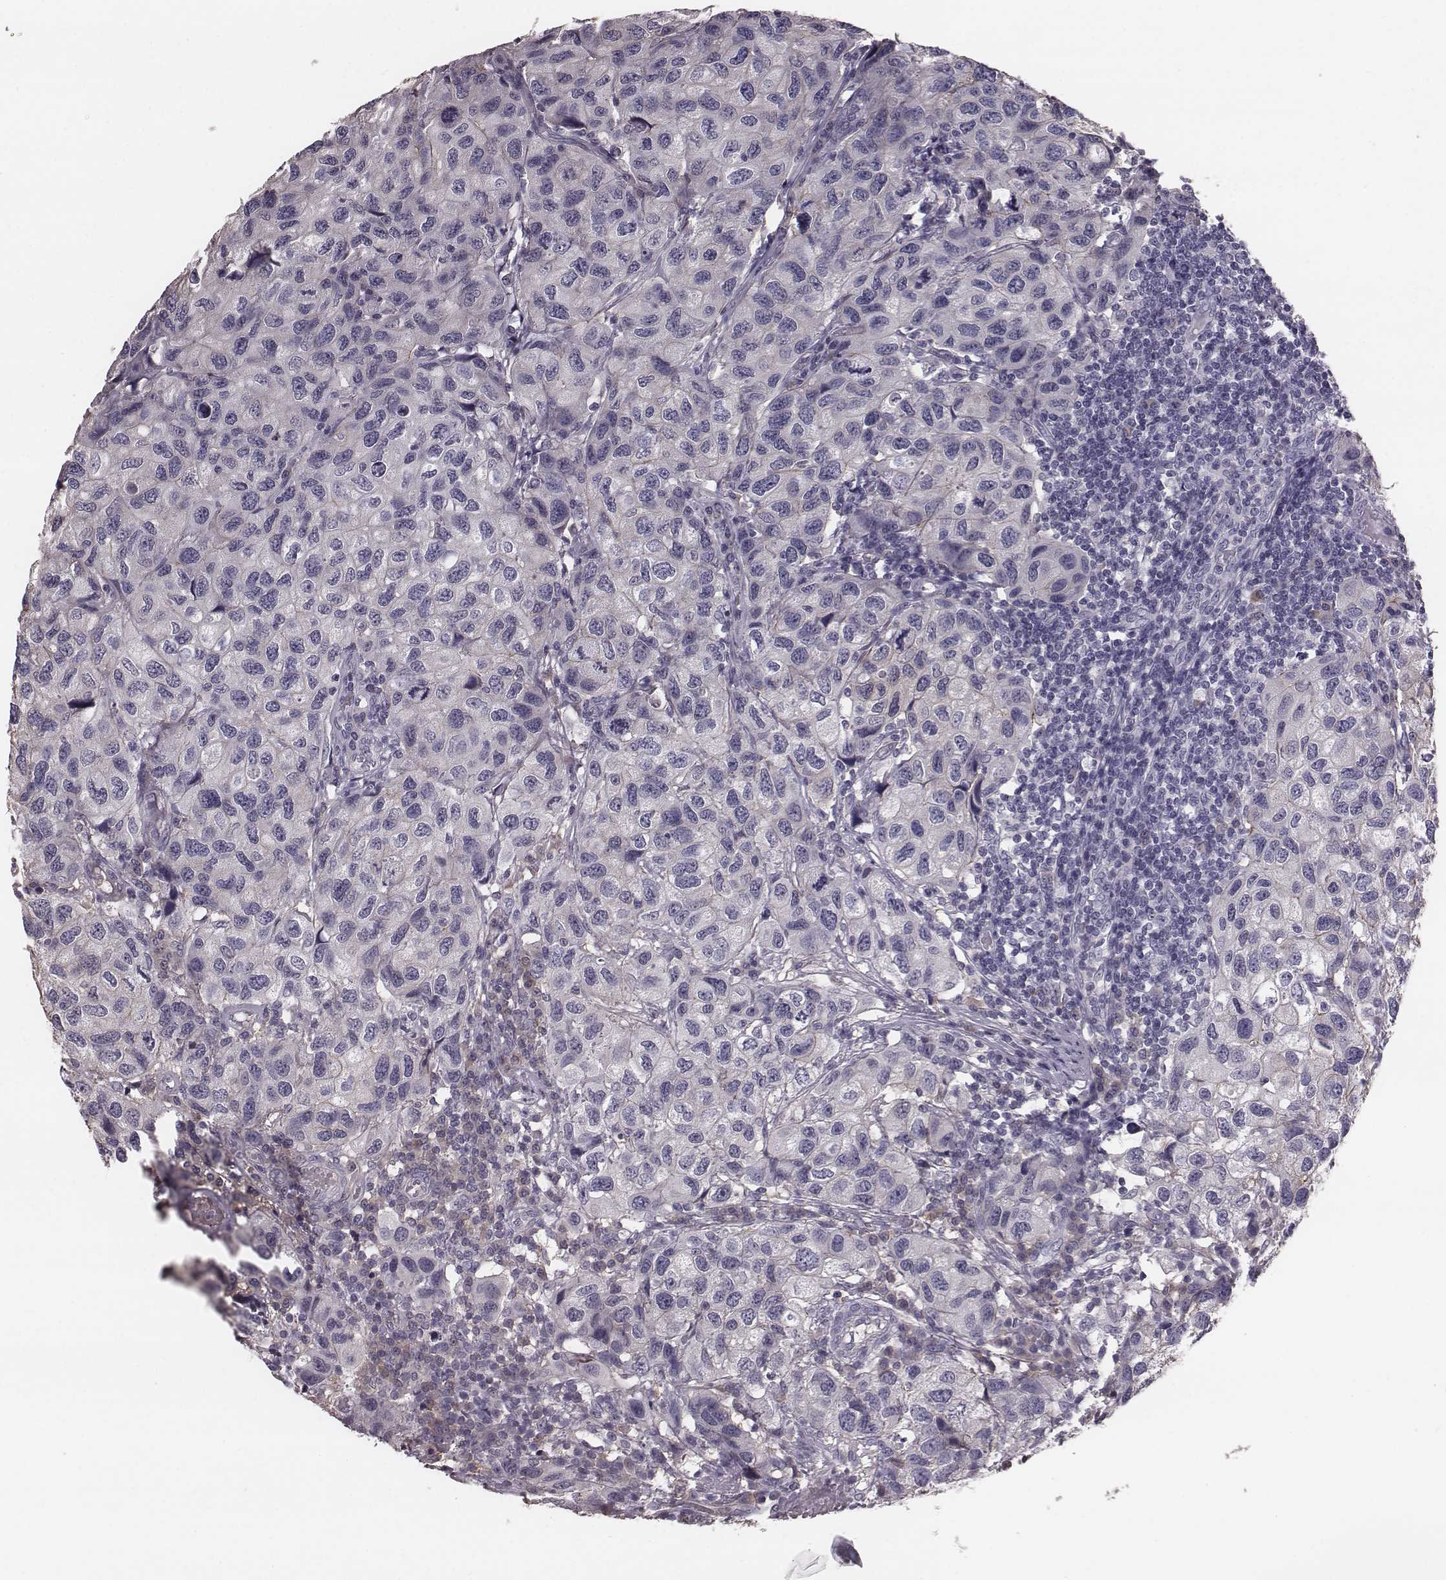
{"staining": {"intensity": "negative", "quantity": "none", "location": "none"}, "tissue": "urothelial cancer", "cell_type": "Tumor cells", "image_type": "cancer", "snomed": [{"axis": "morphology", "description": "Urothelial carcinoma, High grade"}, {"axis": "topography", "description": "Urinary bladder"}], "caption": "Photomicrograph shows no significant protein staining in tumor cells of urothelial cancer. The staining was performed using DAB to visualize the protein expression in brown, while the nuclei were stained in blue with hematoxylin (Magnification: 20x).", "gene": "SMIM24", "patient": {"sex": "male", "age": 79}}